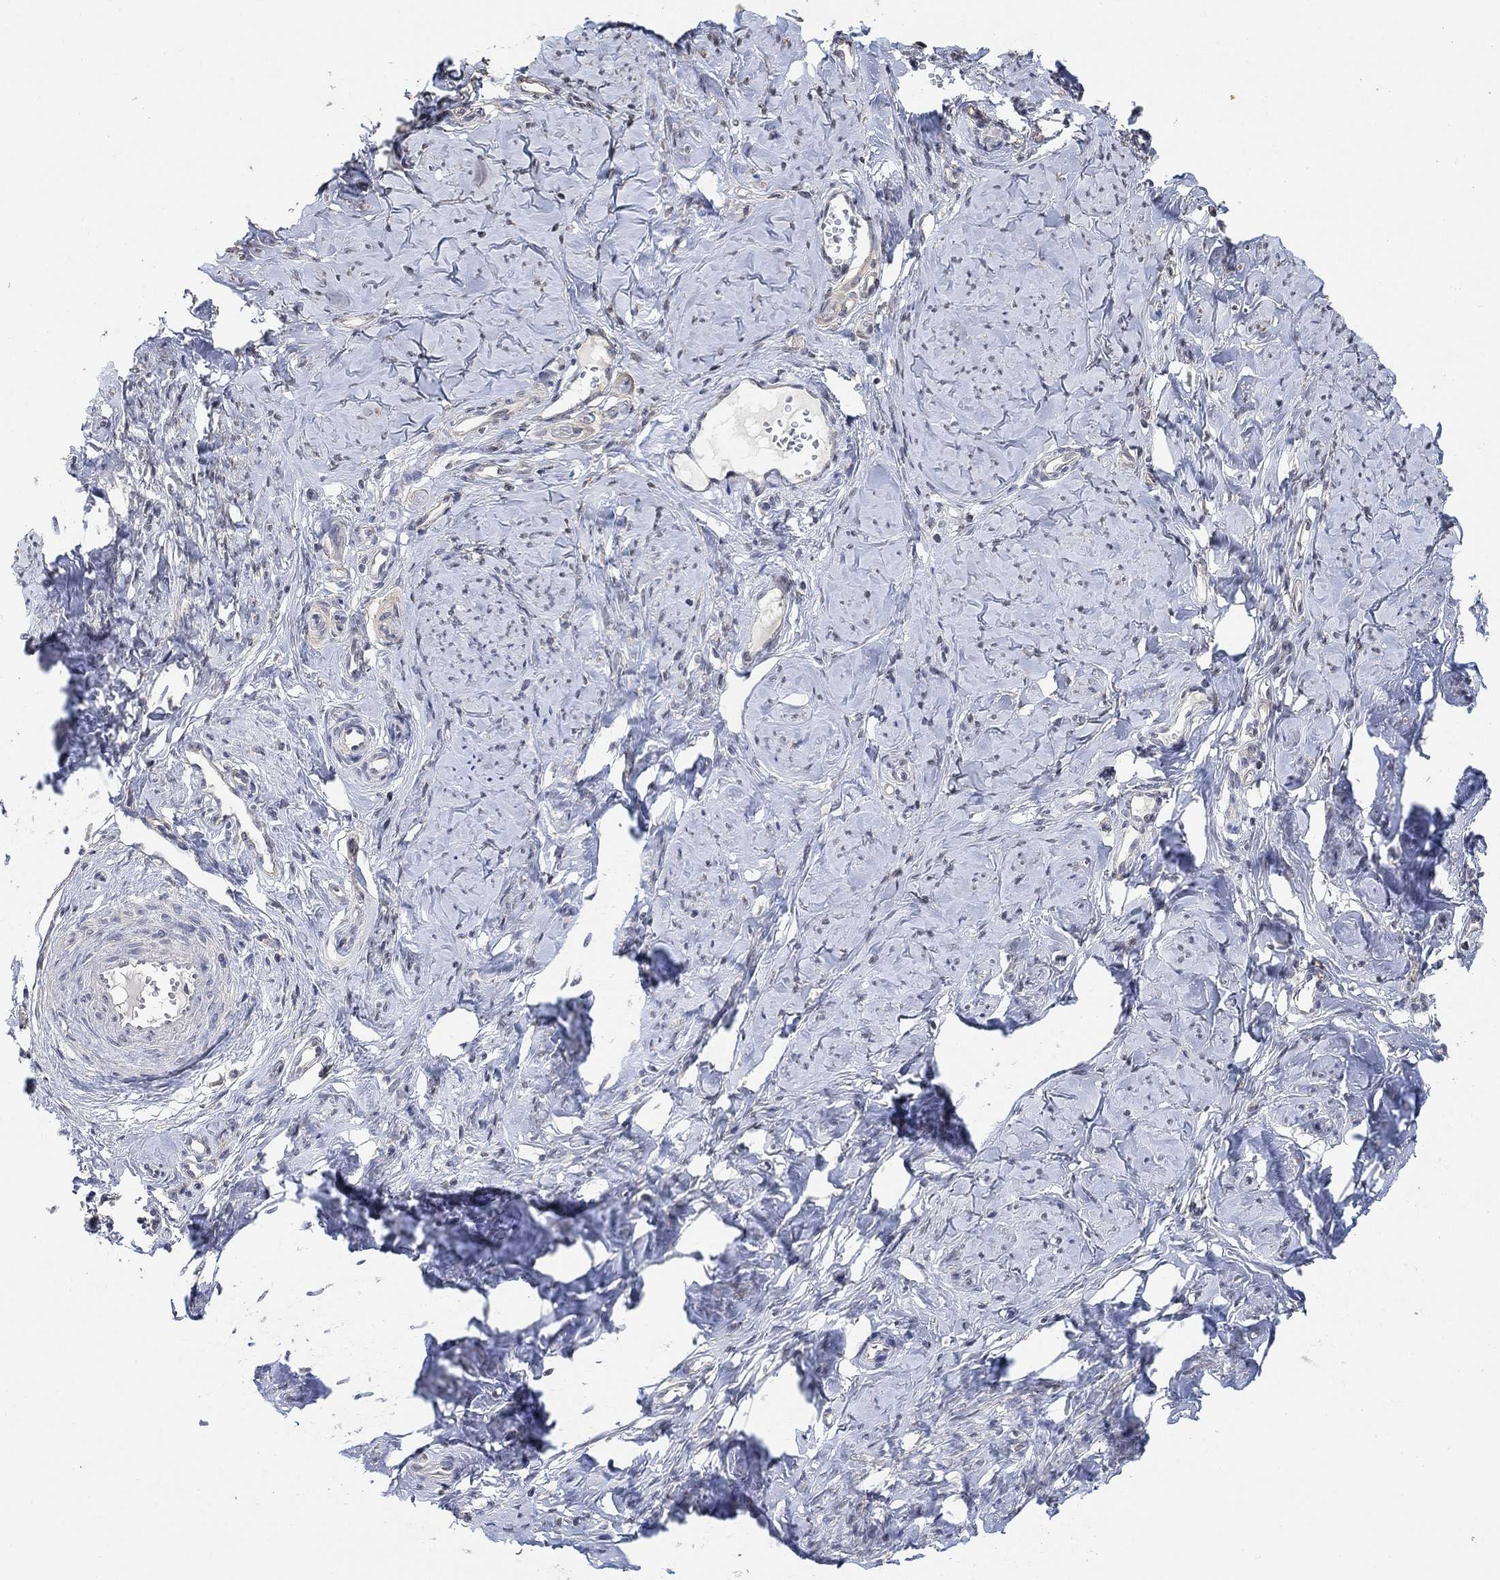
{"staining": {"intensity": "negative", "quantity": "none", "location": "none"}, "tissue": "smooth muscle", "cell_type": "Smooth muscle cells", "image_type": "normal", "snomed": [{"axis": "morphology", "description": "Normal tissue, NOS"}, {"axis": "topography", "description": "Smooth muscle"}], "caption": "A histopathology image of smooth muscle stained for a protein displays no brown staining in smooth muscle cells.", "gene": "UNC5B", "patient": {"sex": "female", "age": 48}}